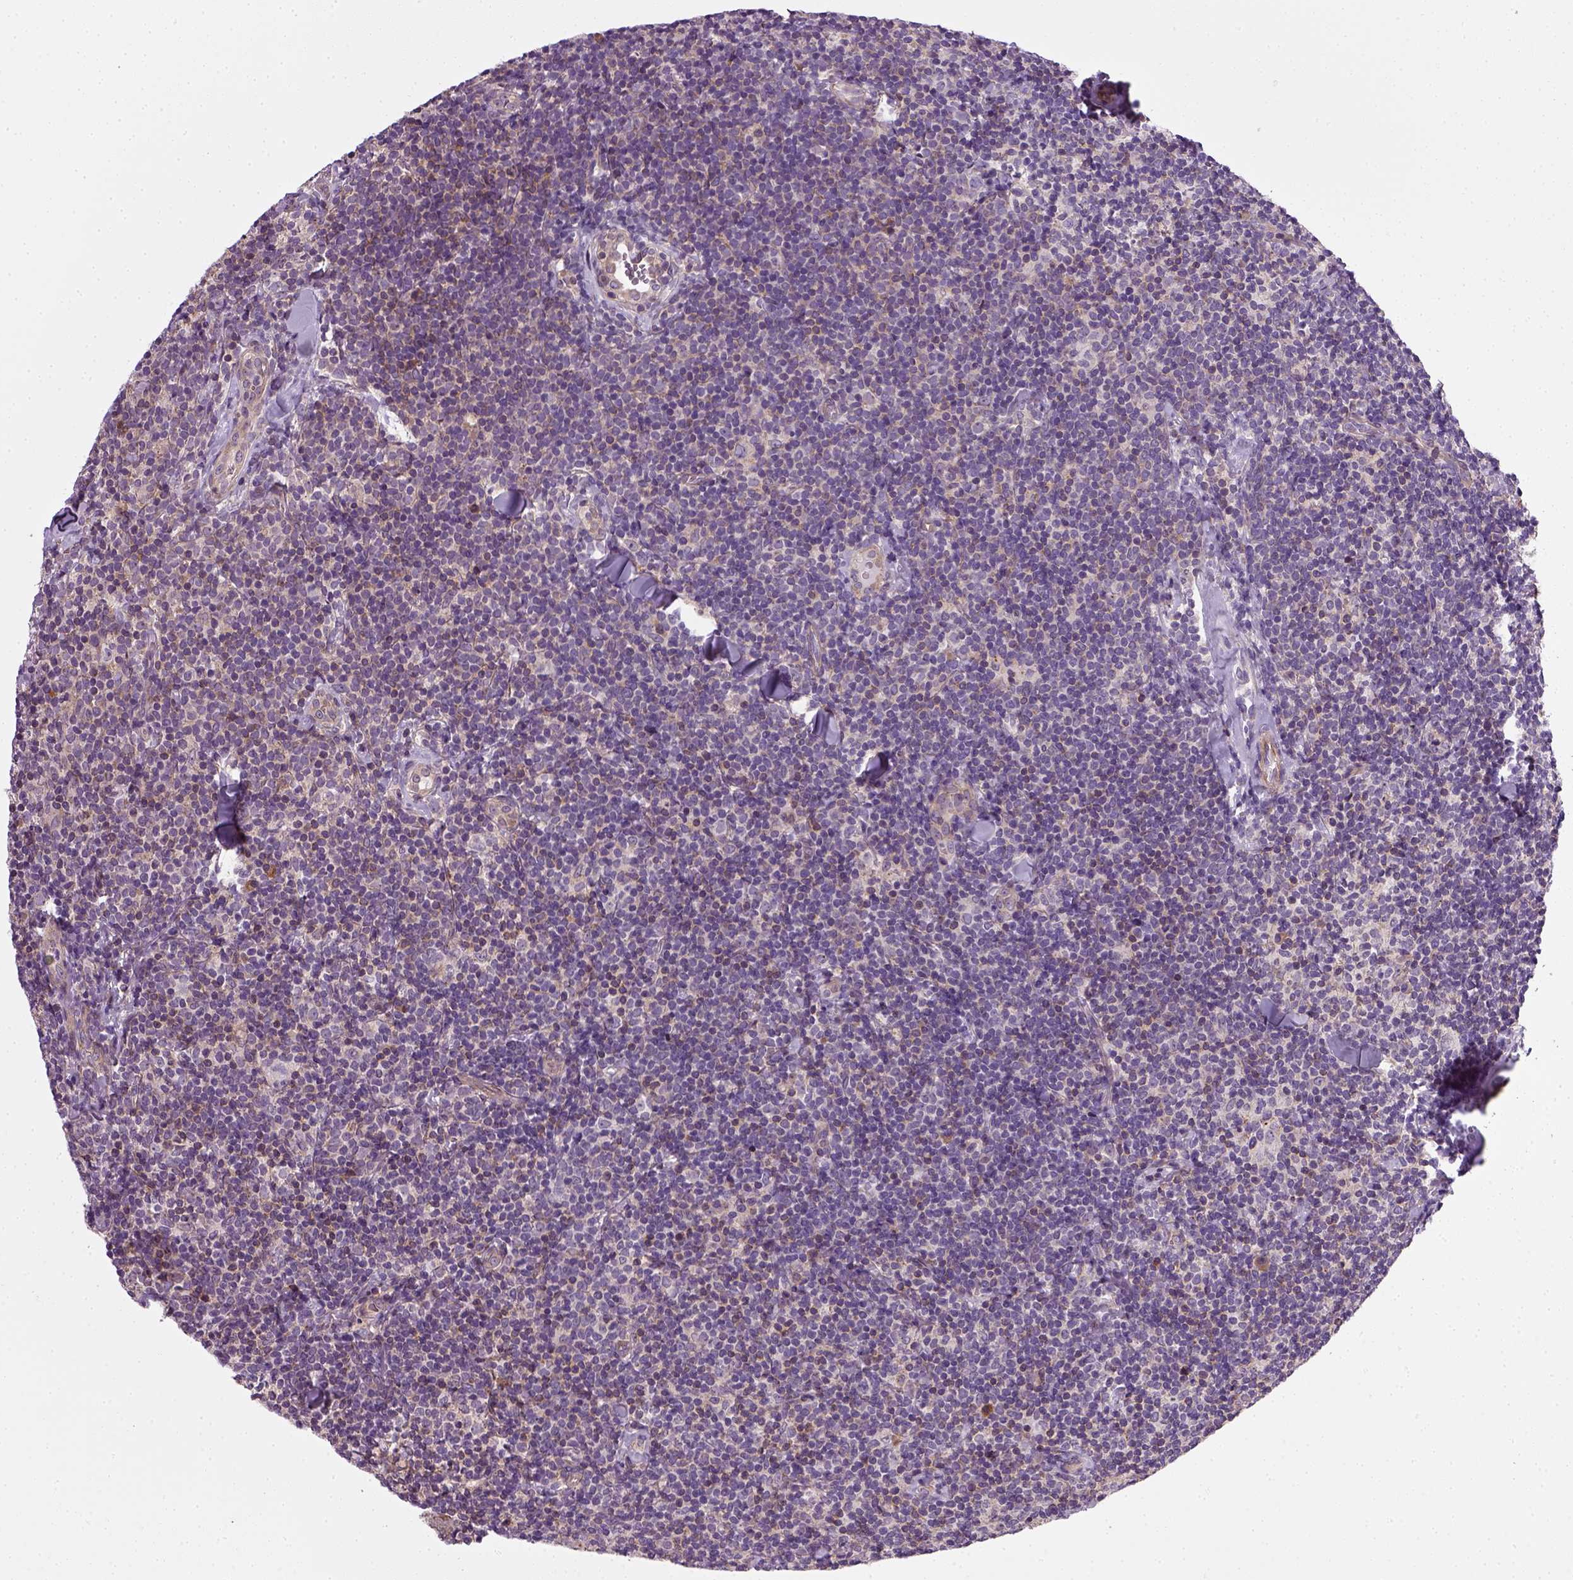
{"staining": {"intensity": "negative", "quantity": "none", "location": "none"}, "tissue": "lymphoma", "cell_type": "Tumor cells", "image_type": "cancer", "snomed": [{"axis": "morphology", "description": "Malignant lymphoma, non-Hodgkin's type, Low grade"}, {"axis": "topography", "description": "Lymph node"}], "caption": "This photomicrograph is of lymphoma stained with immunohistochemistry (IHC) to label a protein in brown with the nuclei are counter-stained blue. There is no expression in tumor cells.", "gene": "TPRG1", "patient": {"sex": "female", "age": 56}}